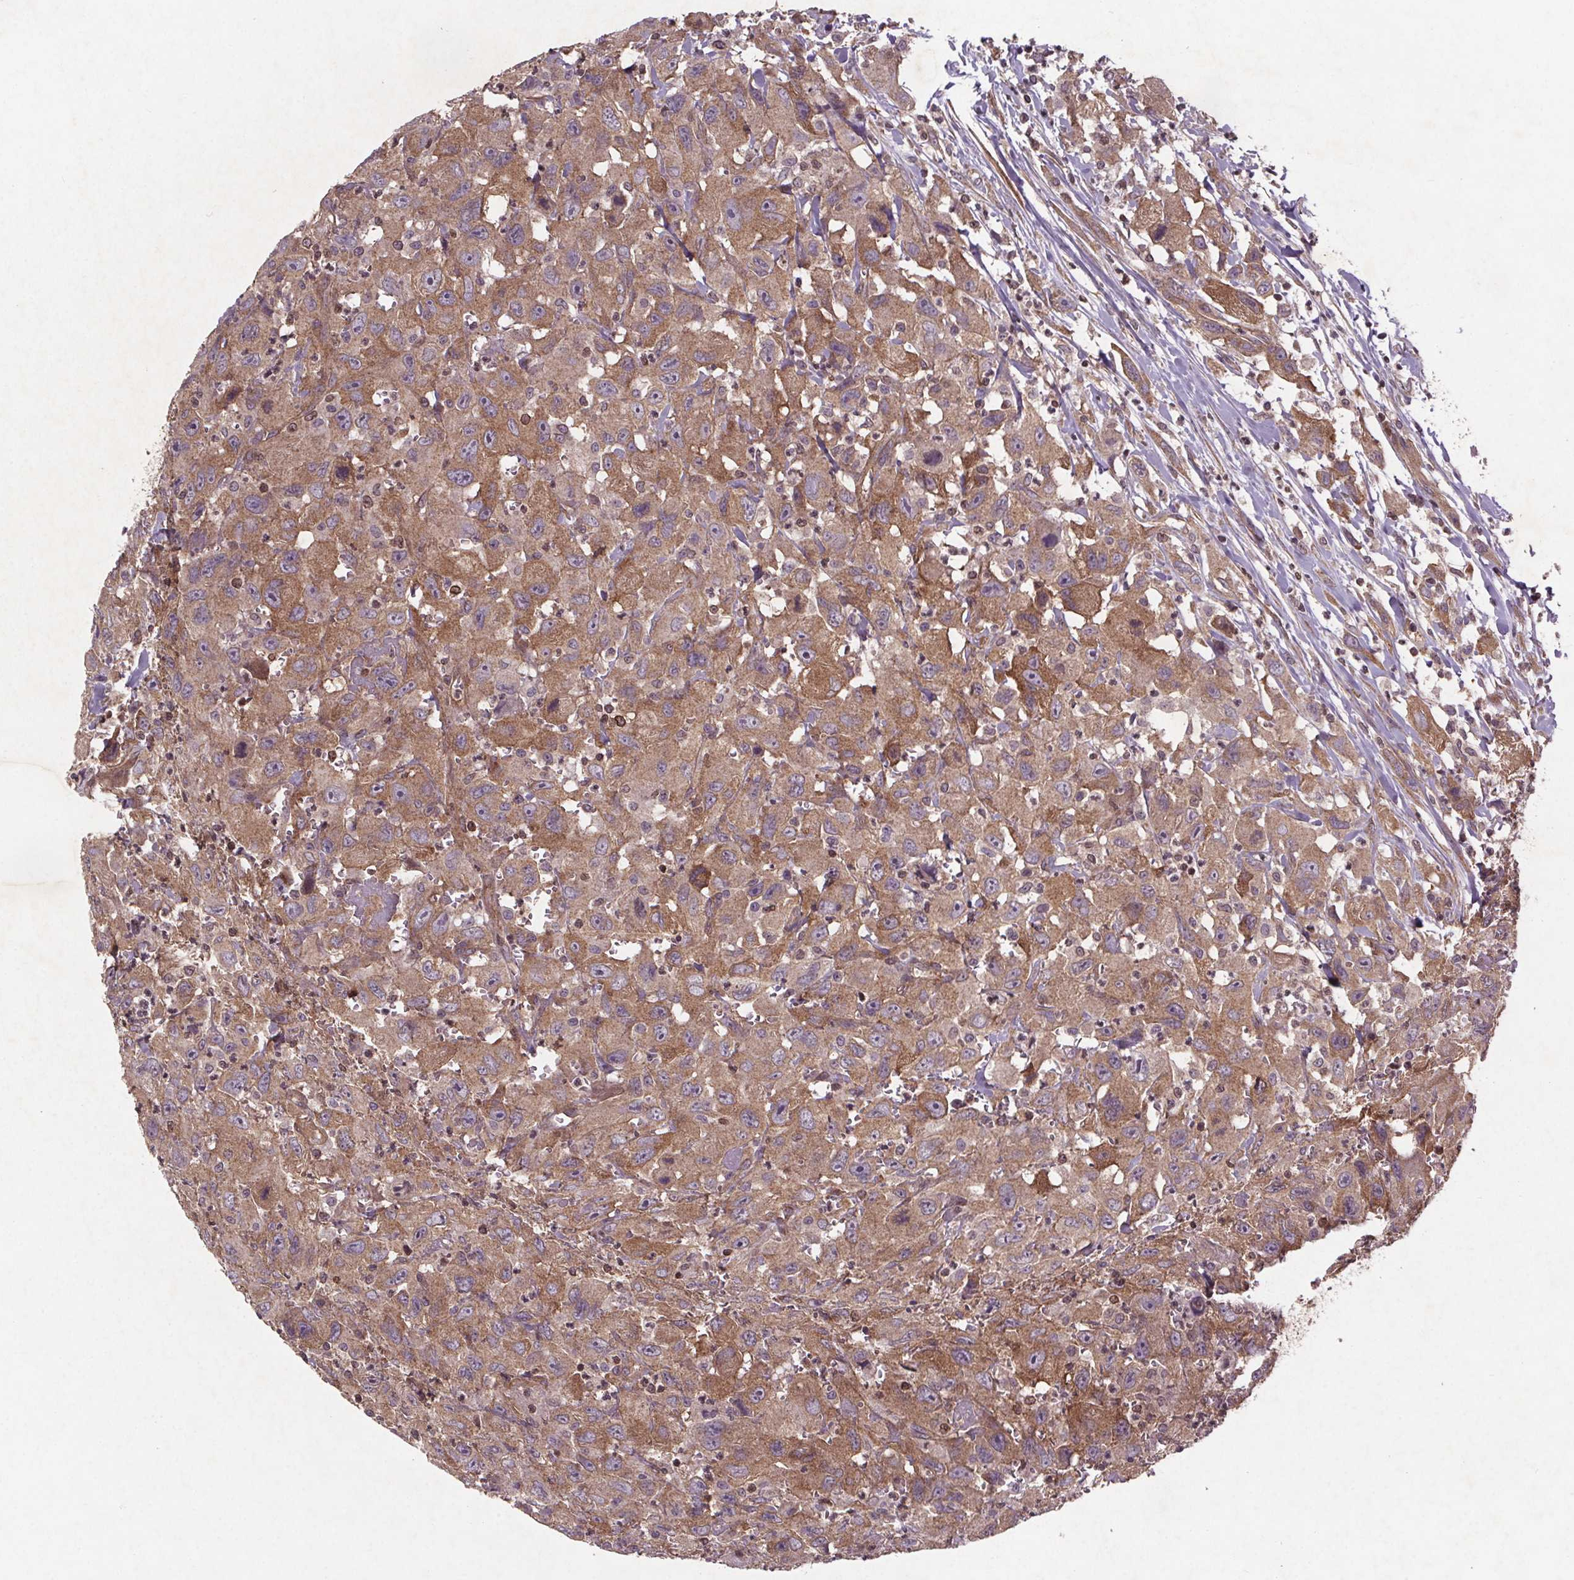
{"staining": {"intensity": "moderate", "quantity": "25%-75%", "location": "cytoplasmic/membranous"}, "tissue": "head and neck cancer", "cell_type": "Tumor cells", "image_type": "cancer", "snomed": [{"axis": "morphology", "description": "Squamous cell carcinoma, NOS"}, {"axis": "morphology", "description": "Squamous cell carcinoma, metastatic, NOS"}, {"axis": "topography", "description": "Oral tissue"}, {"axis": "topography", "description": "Head-Neck"}], "caption": "Human head and neck cancer stained for a protein (brown) reveals moderate cytoplasmic/membranous positive staining in approximately 25%-75% of tumor cells.", "gene": "STRN3", "patient": {"sex": "female", "age": 85}}